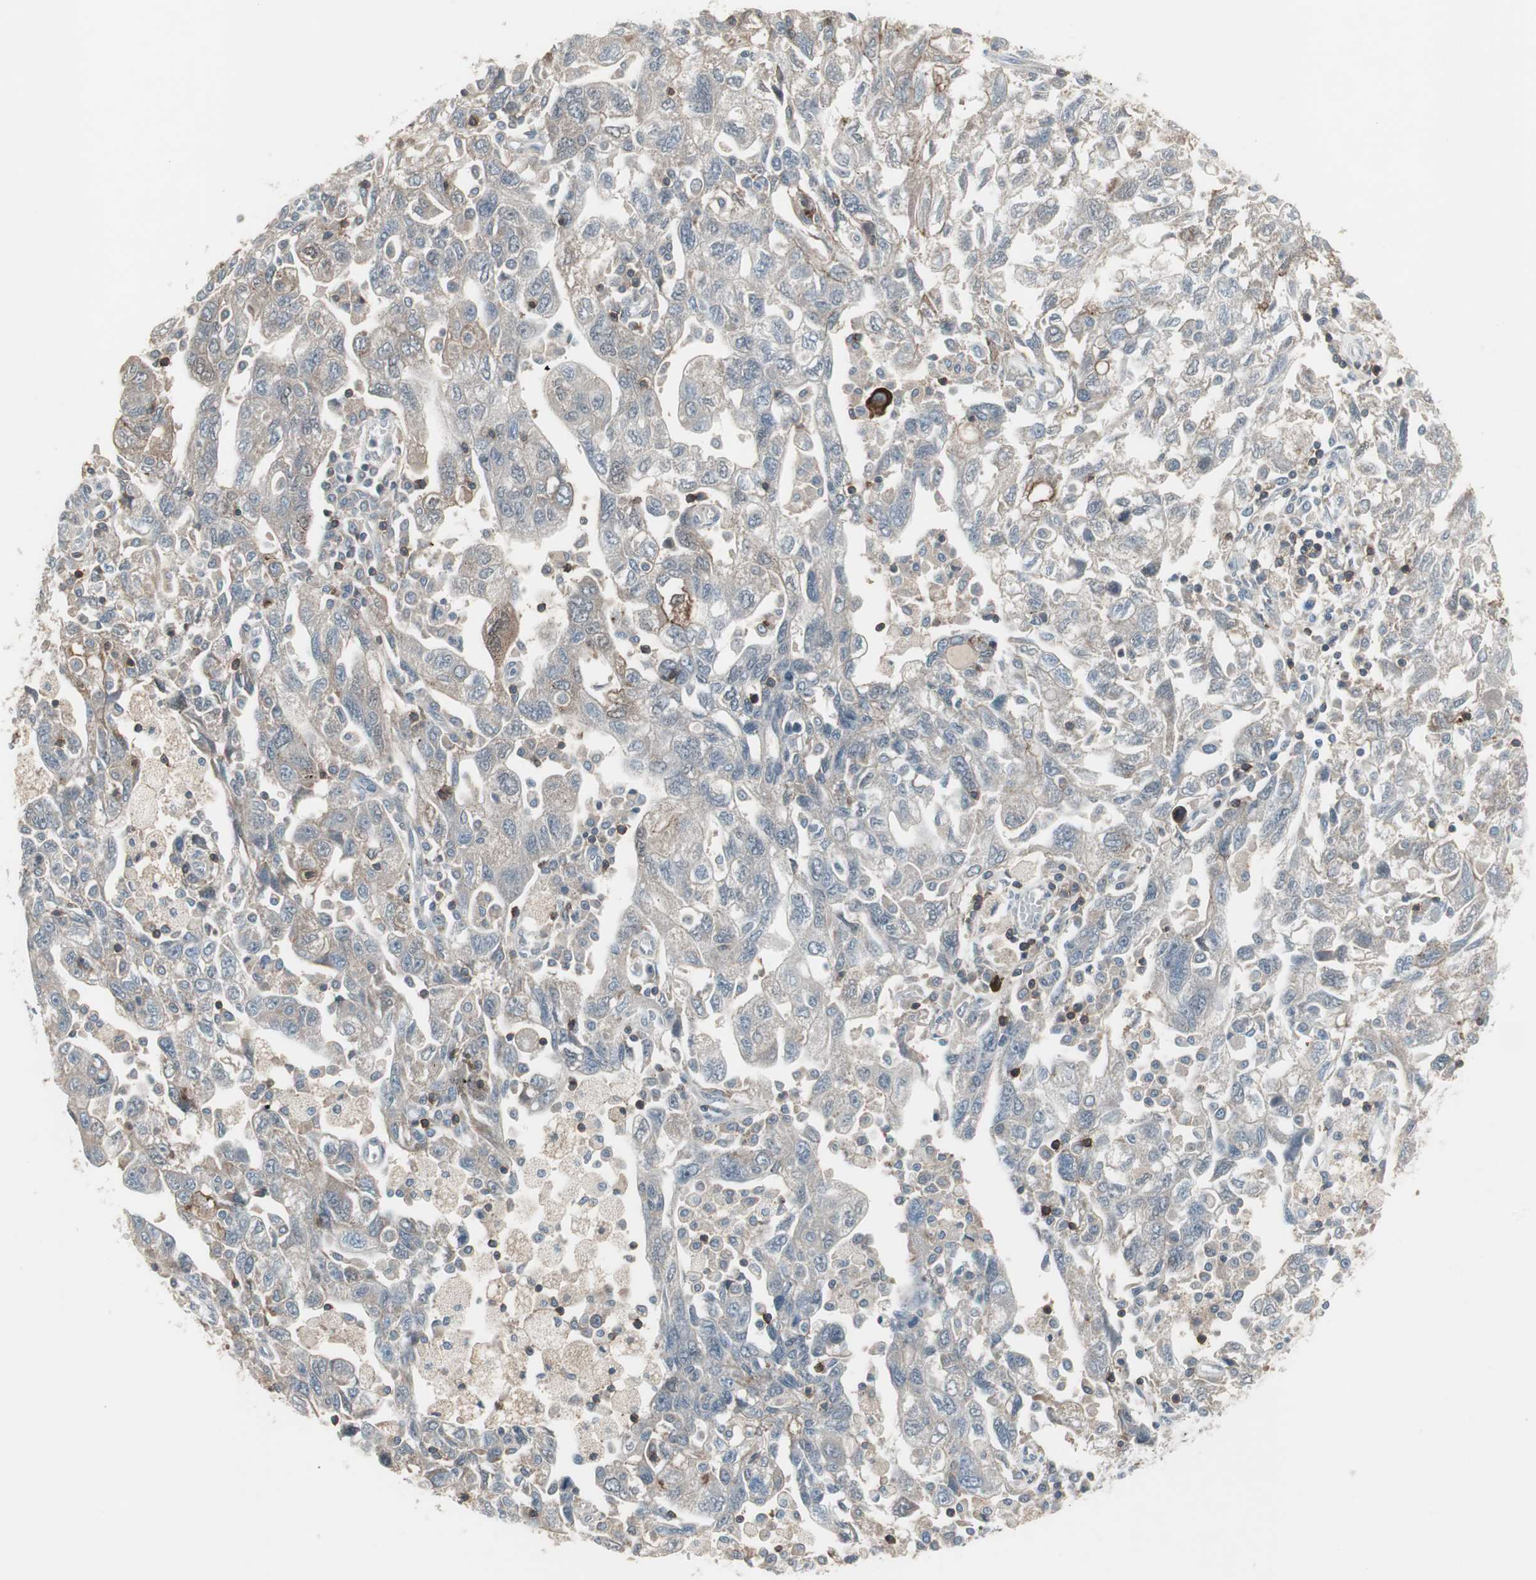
{"staining": {"intensity": "weak", "quantity": "<25%", "location": "cytoplasmic/membranous"}, "tissue": "ovarian cancer", "cell_type": "Tumor cells", "image_type": "cancer", "snomed": [{"axis": "morphology", "description": "Carcinoma, NOS"}, {"axis": "morphology", "description": "Cystadenocarcinoma, serous, NOS"}, {"axis": "topography", "description": "Ovary"}], "caption": "High magnification brightfield microscopy of ovarian carcinoma stained with DAB (brown) and counterstained with hematoxylin (blue): tumor cells show no significant positivity.", "gene": "ZSCAN32", "patient": {"sex": "female", "age": 69}}